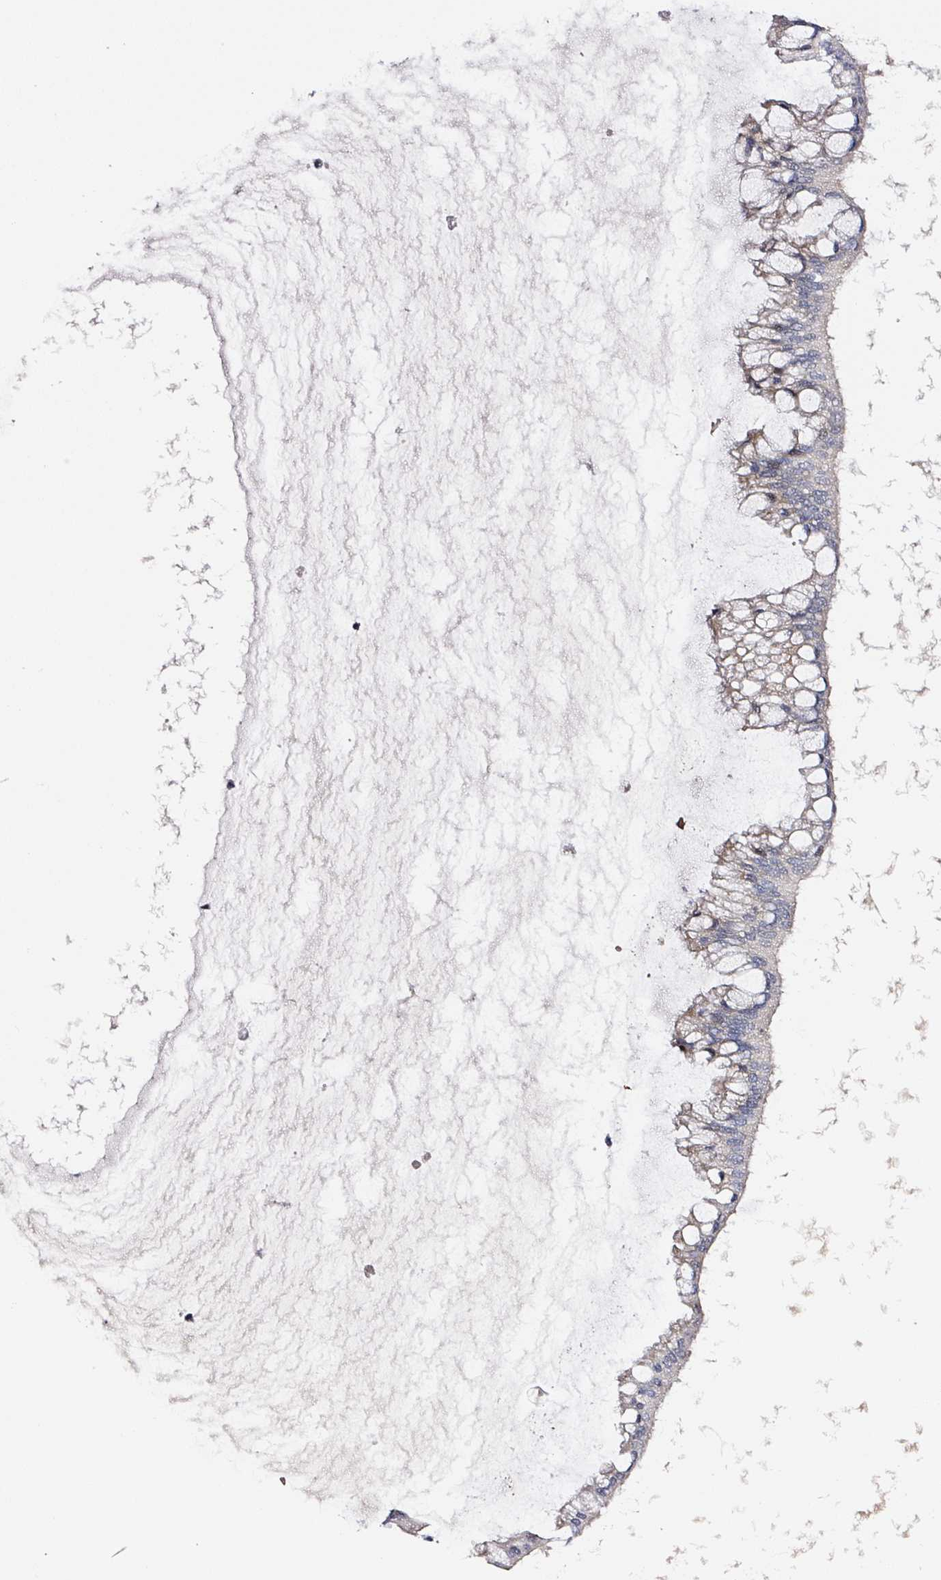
{"staining": {"intensity": "negative", "quantity": "none", "location": "none"}, "tissue": "ovarian cancer", "cell_type": "Tumor cells", "image_type": "cancer", "snomed": [{"axis": "morphology", "description": "Cystadenocarcinoma, mucinous, NOS"}, {"axis": "topography", "description": "Ovary"}], "caption": "High magnification brightfield microscopy of ovarian mucinous cystadenocarcinoma stained with DAB (brown) and counterstained with hematoxylin (blue): tumor cells show no significant staining.", "gene": "PRKAA2", "patient": {"sex": "female", "age": 73}}